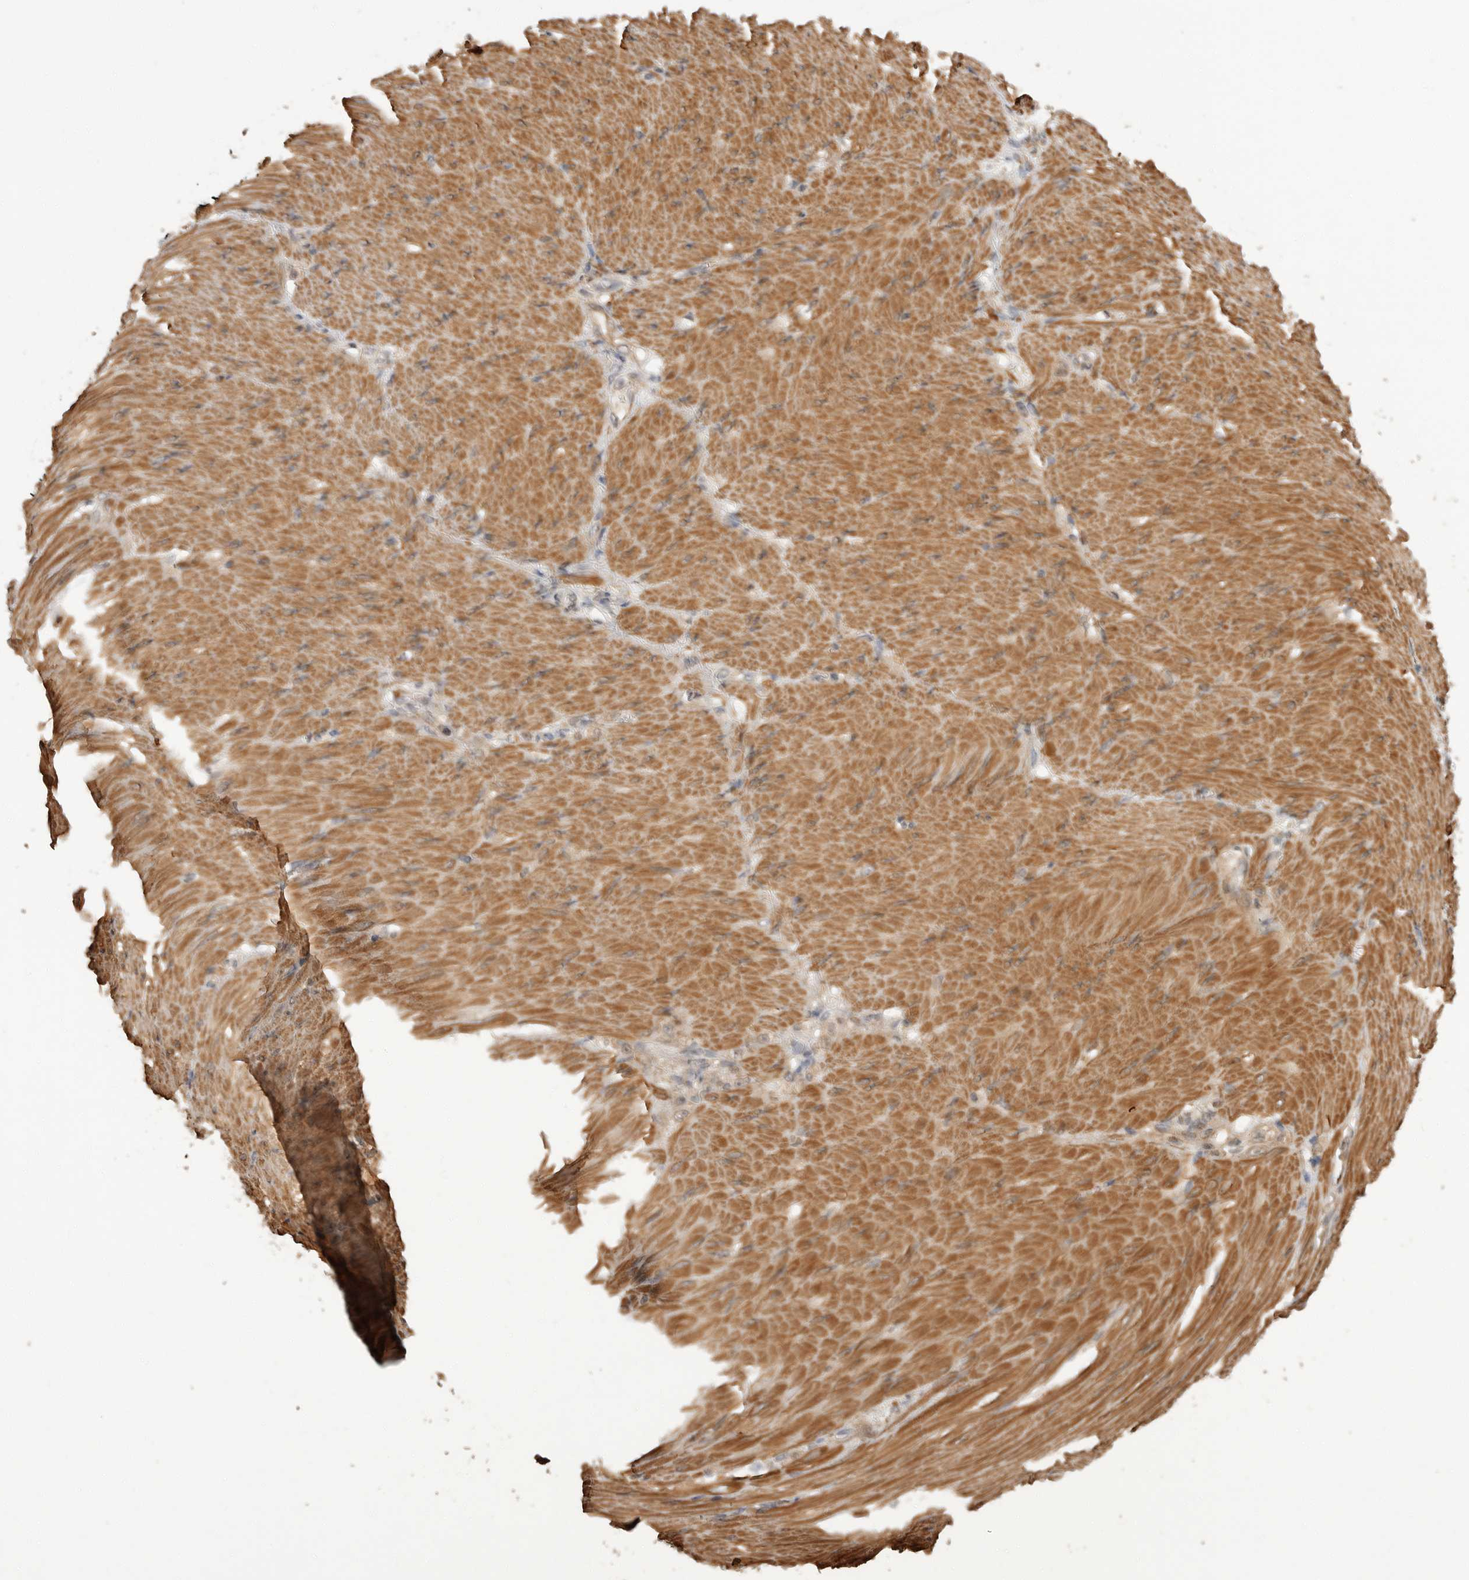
{"staining": {"intensity": "moderate", "quantity": ">75%", "location": "cytoplasmic/membranous,nuclear"}, "tissue": "stomach cancer", "cell_type": "Tumor cells", "image_type": "cancer", "snomed": [{"axis": "morphology", "description": "Normal tissue, NOS"}, {"axis": "morphology", "description": "Adenocarcinoma, NOS"}, {"axis": "topography", "description": "Stomach"}], "caption": "A histopathology image of human stomach adenocarcinoma stained for a protein exhibits moderate cytoplasmic/membranous and nuclear brown staining in tumor cells. (DAB IHC, brown staining for protein, blue staining for nuclei).", "gene": "ERN1", "patient": {"sex": "male", "age": 82}}